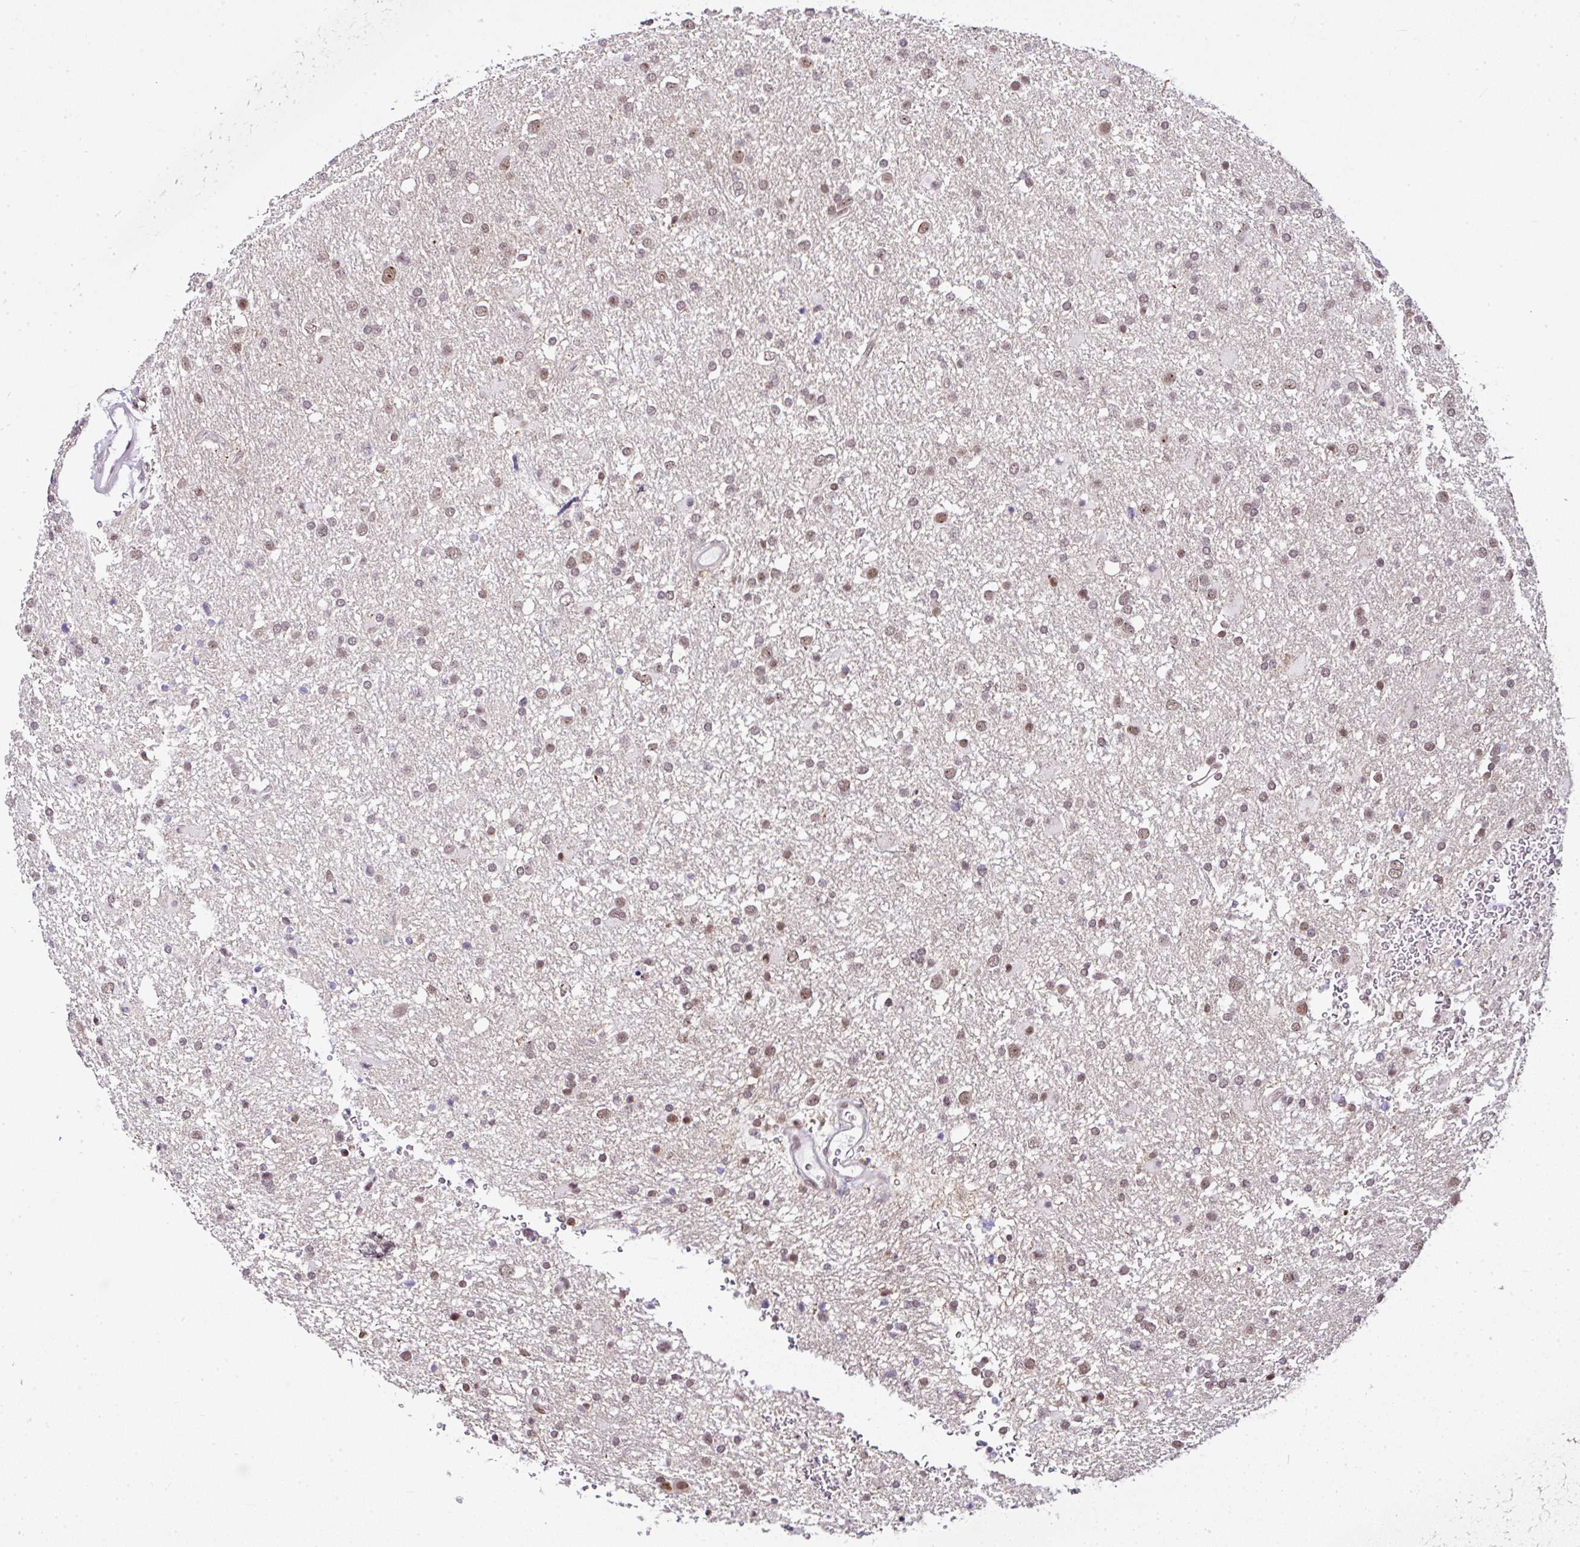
{"staining": {"intensity": "moderate", "quantity": ">75%", "location": "nuclear"}, "tissue": "glioma", "cell_type": "Tumor cells", "image_type": "cancer", "snomed": [{"axis": "morphology", "description": "Glioma, malignant, Low grade"}, {"axis": "topography", "description": "Brain"}], "caption": "Brown immunohistochemical staining in human glioma exhibits moderate nuclear positivity in about >75% of tumor cells.", "gene": "PTPN2", "patient": {"sex": "female", "age": 32}}